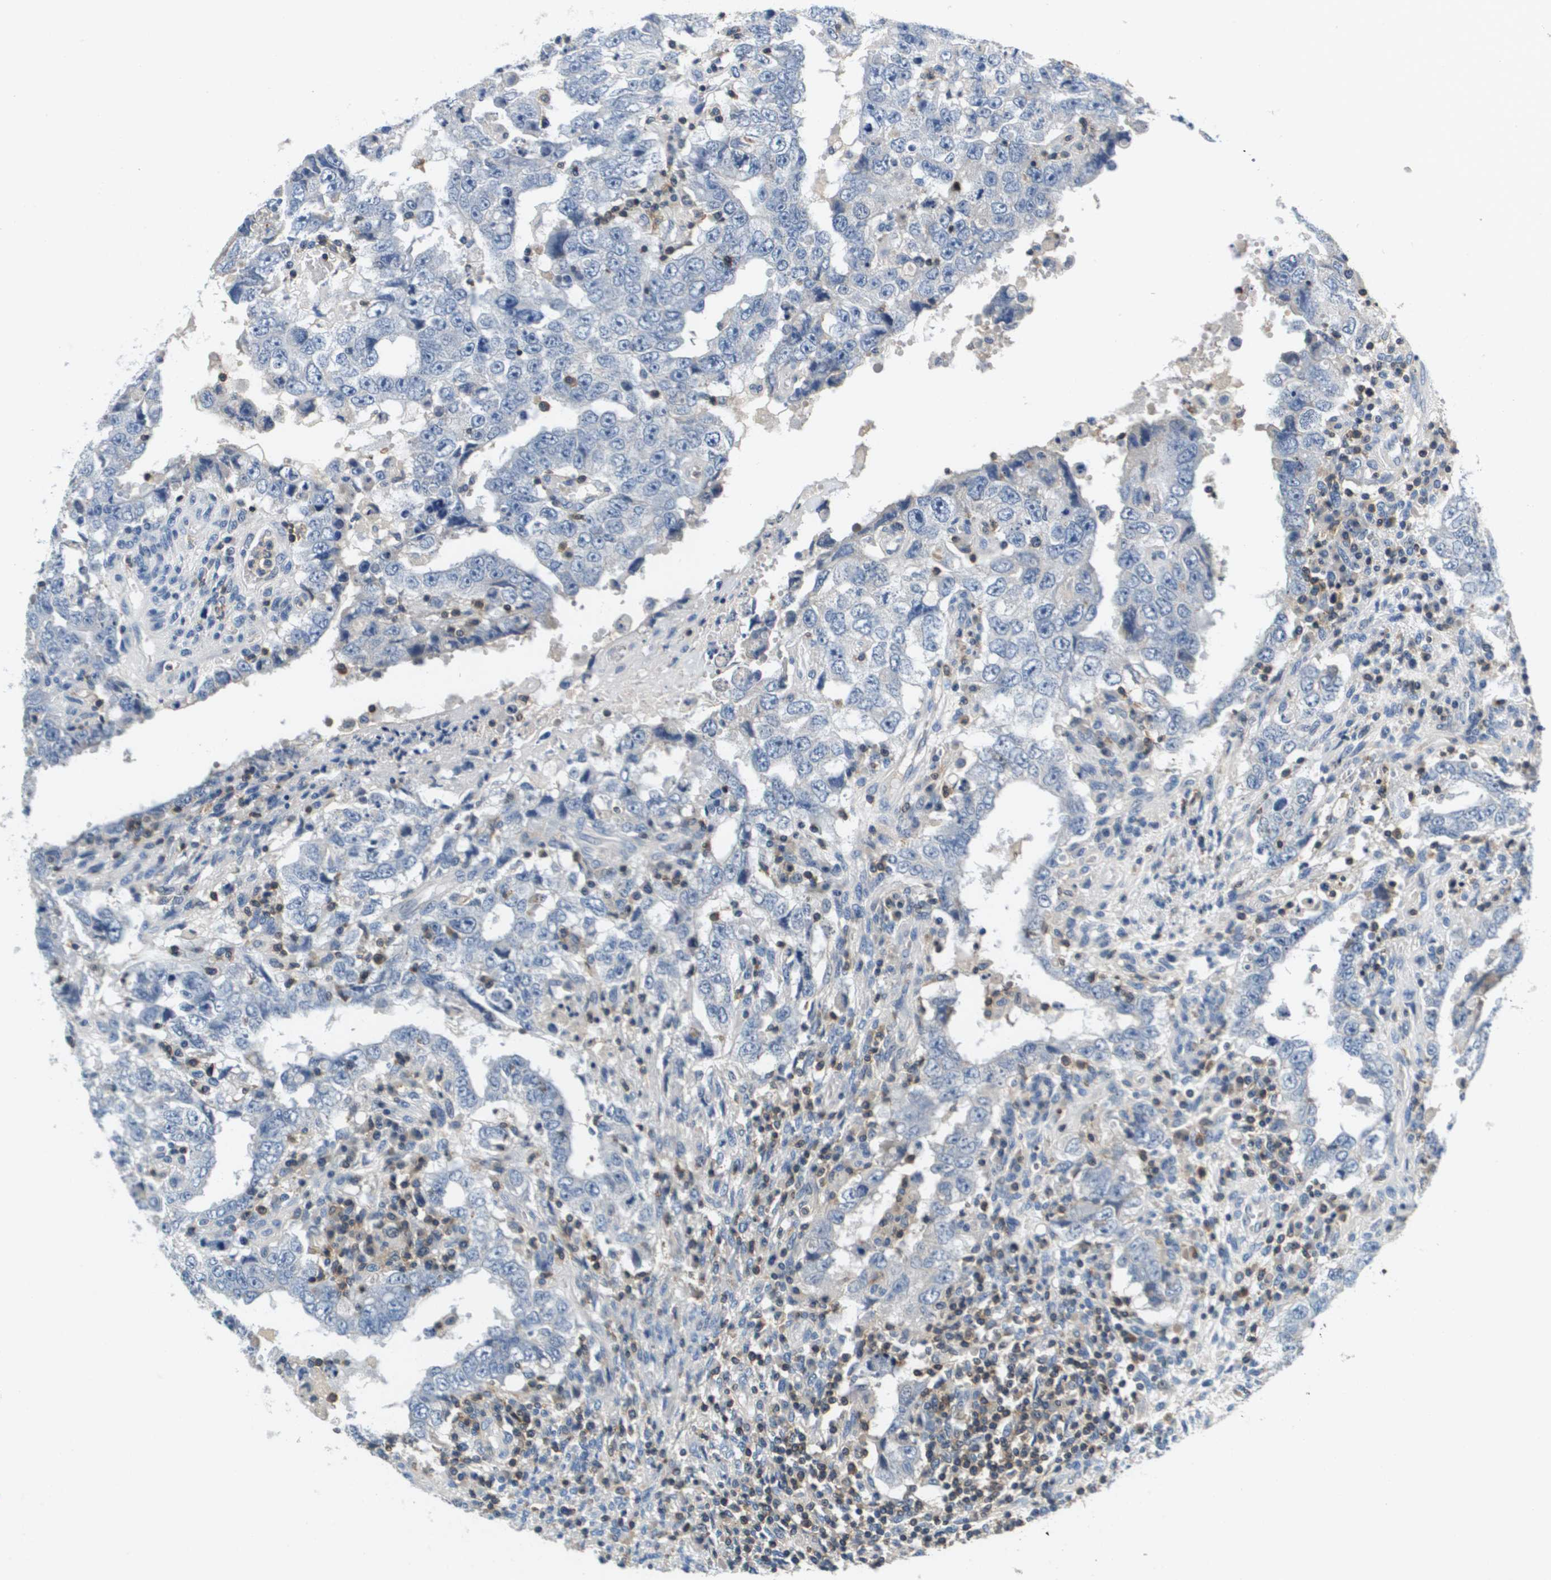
{"staining": {"intensity": "negative", "quantity": "none", "location": "none"}, "tissue": "testis cancer", "cell_type": "Tumor cells", "image_type": "cancer", "snomed": [{"axis": "morphology", "description": "Carcinoma, Embryonal, NOS"}, {"axis": "topography", "description": "Testis"}], "caption": "An image of testis cancer (embryonal carcinoma) stained for a protein demonstrates no brown staining in tumor cells. The staining was performed using DAB (3,3'-diaminobenzidine) to visualize the protein expression in brown, while the nuclei were stained in blue with hematoxylin (Magnification: 20x).", "gene": "KCNQ5", "patient": {"sex": "male", "age": 26}}